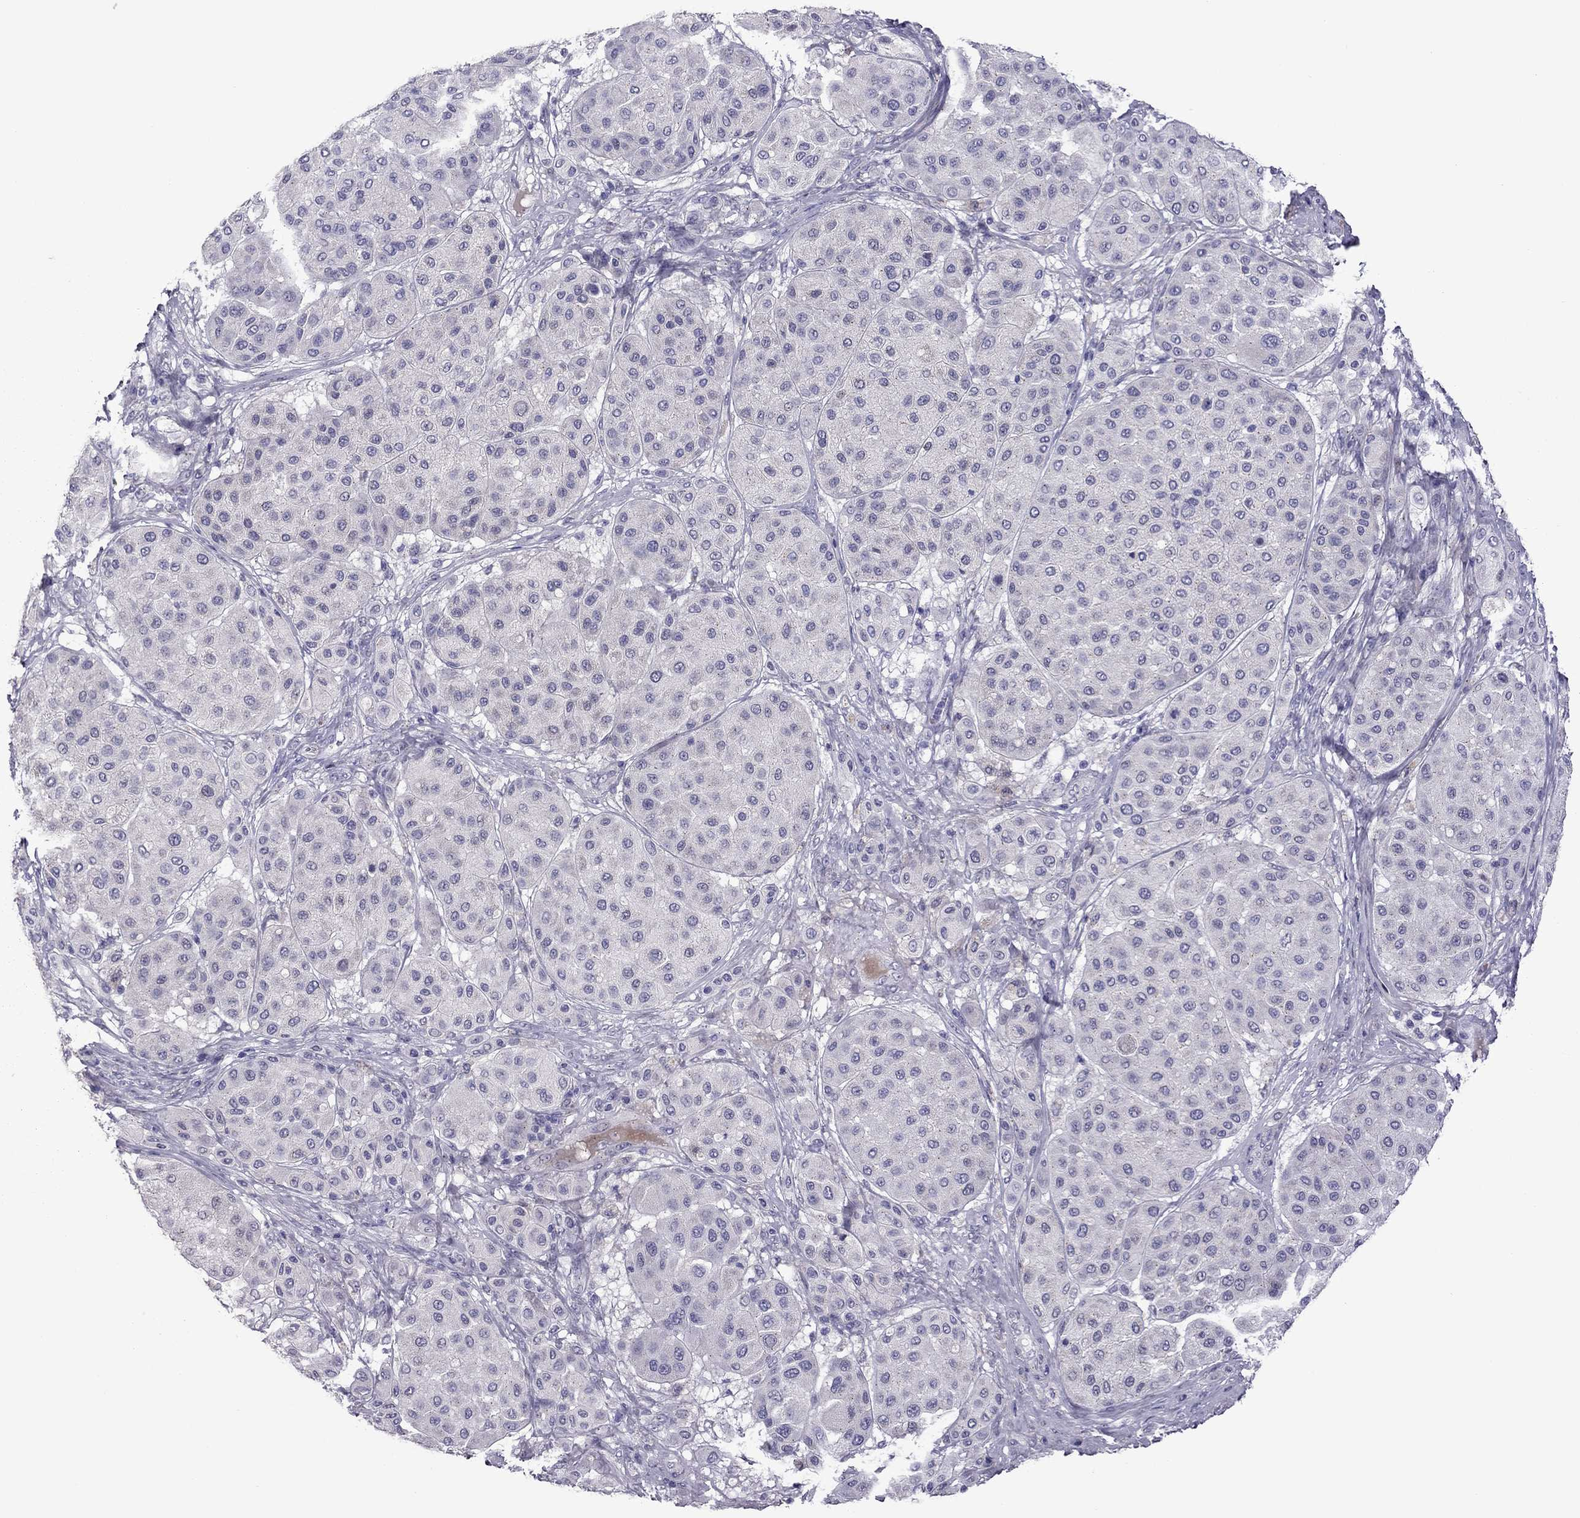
{"staining": {"intensity": "negative", "quantity": "none", "location": "none"}, "tissue": "melanoma", "cell_type": "Tumor cells", "image_type": "cancer", "snomed": [{"axis": "morphology", "description": "Malignant melanoma, Metastatic site"}, {"axis": "topography", "description": "Smooth muscle"}], "caption": "Melanoma was stained to show a protein in brown. There is no significant expression in tumor cells.", "gene": "MYBPH", "patient": {"sex": "male", "age": 41}}